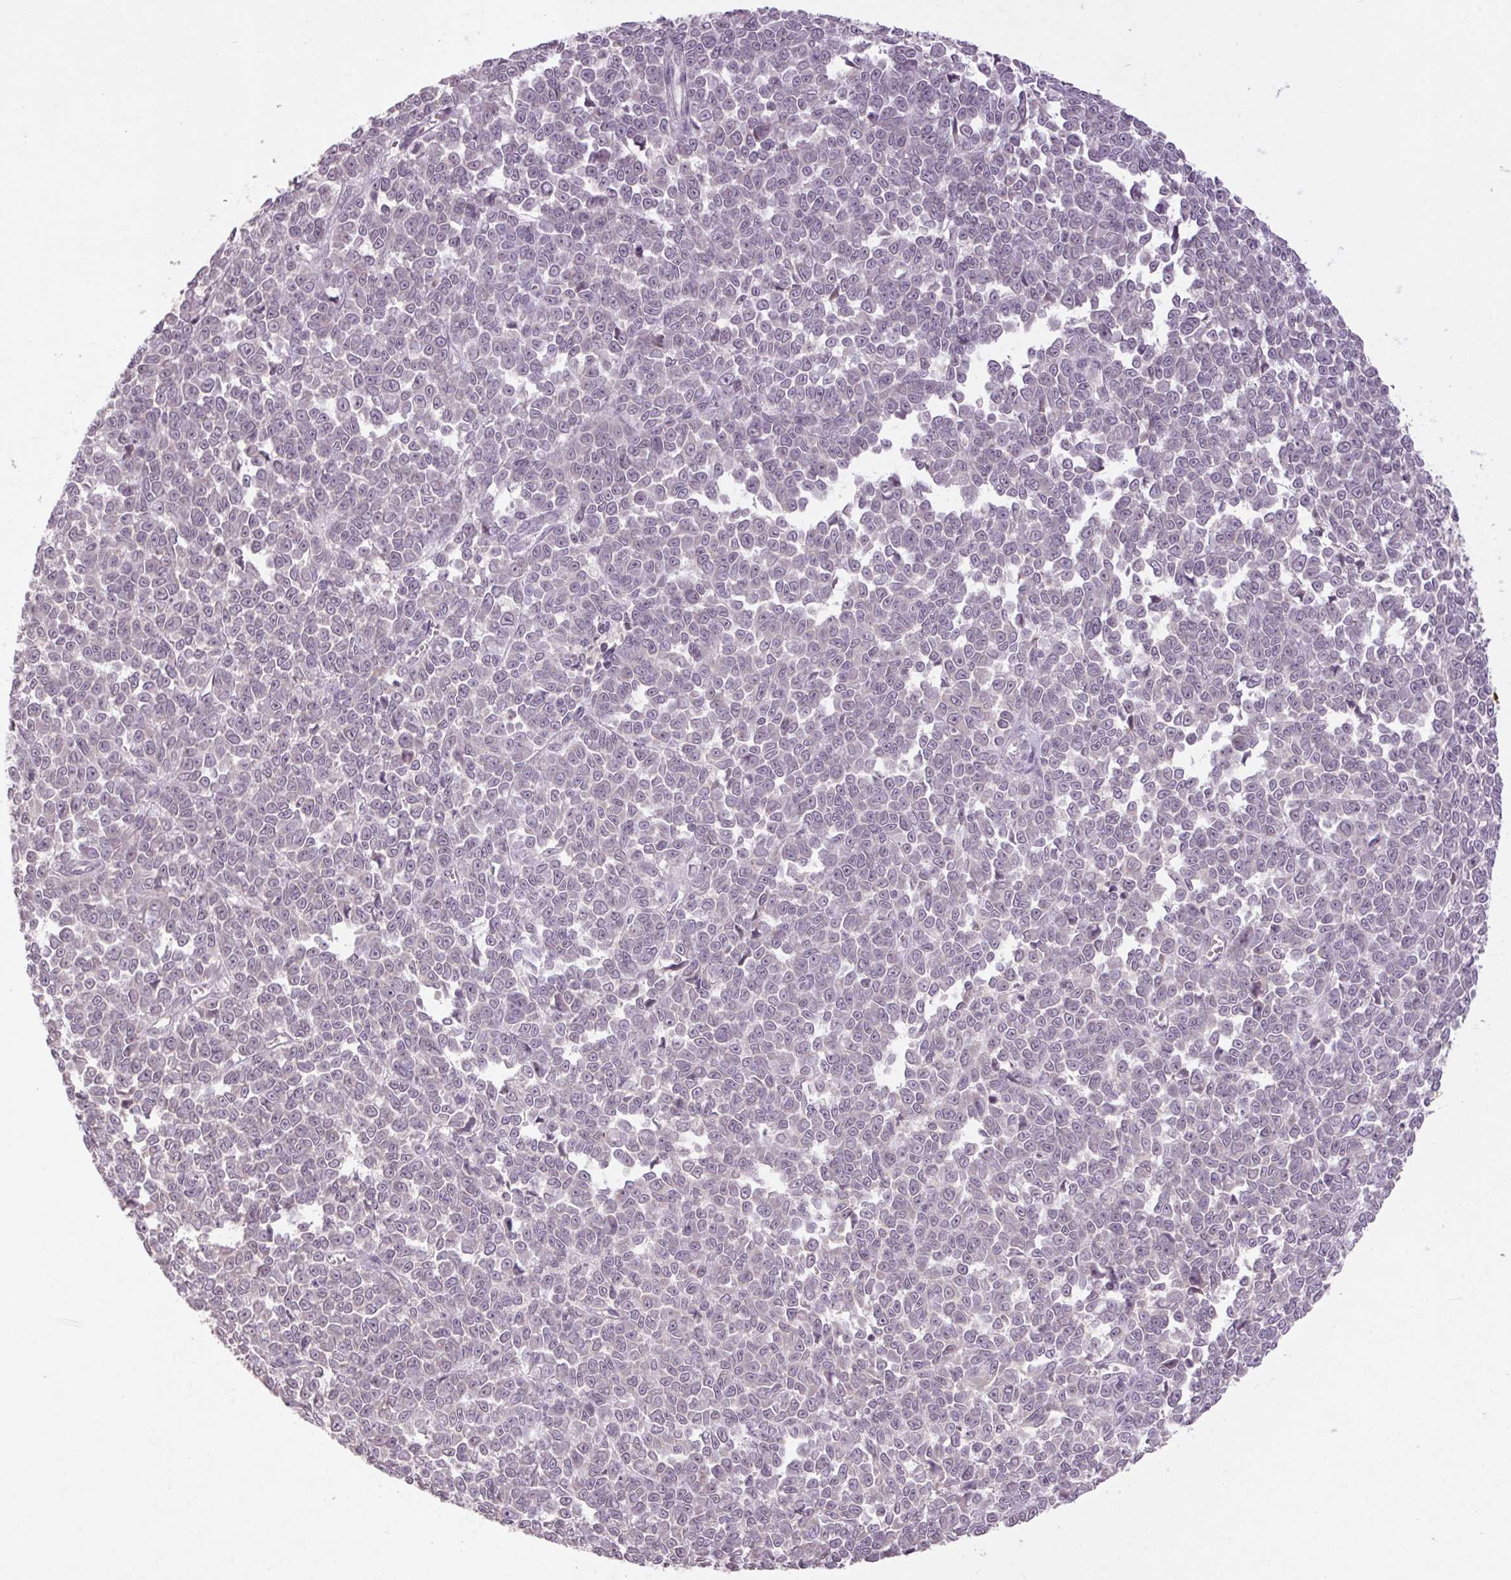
{"staining": {"intensity": "negative", "quantity": "none", "location": "none"}, "tissue": "melanoma", "cell_type": "Tumor cells", "image_type": "cancer", "snomed": [{"axis": "morphology", "description": "Malignant melanoma, NOS"}, {"axis": "topography", "description": "Skin"}], "caption": "Malignant melanoma was stained to show a protein in brown. There is no significant staining in tumor cells.", "gene": "KLRC3", "patient": {"sex": "female", "age": 95}}